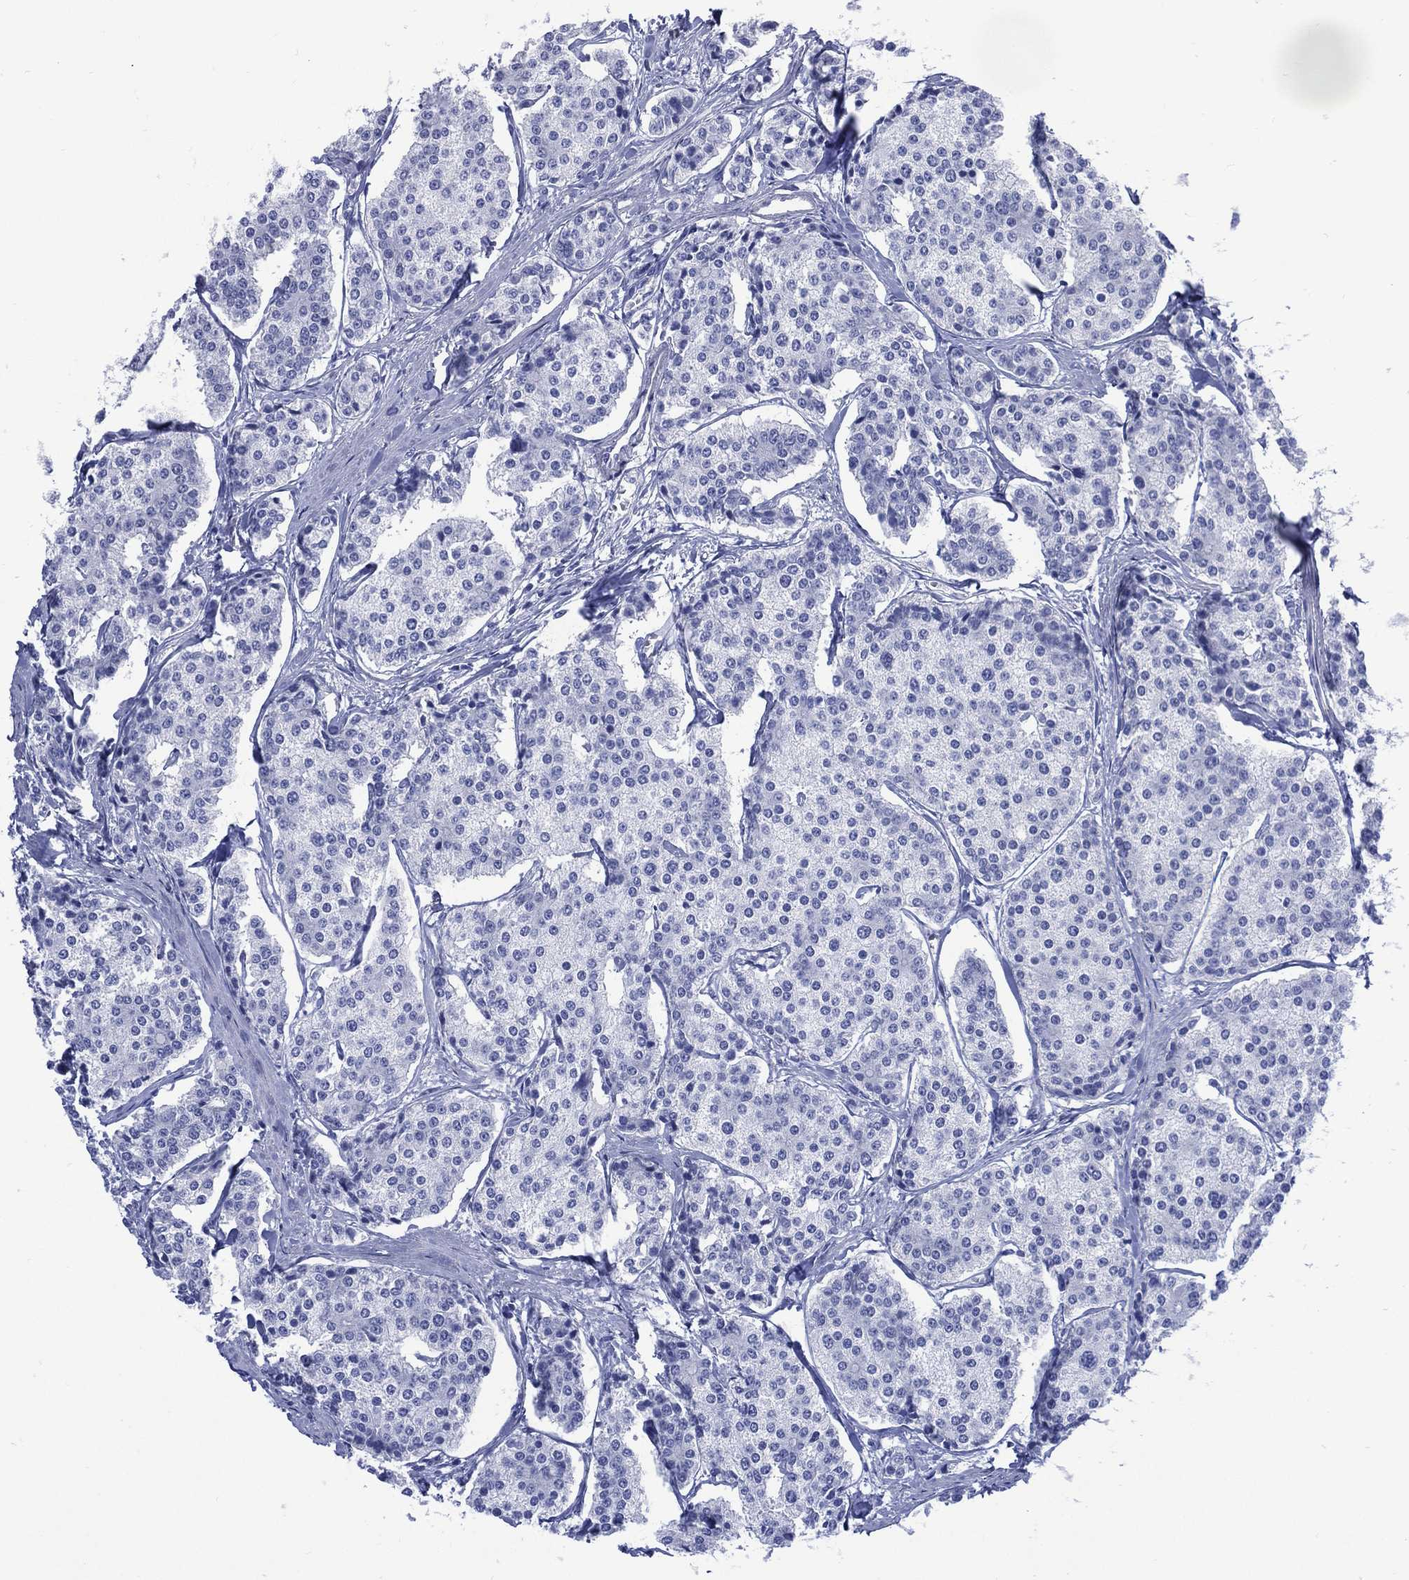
{"staining": {"intensity": "negative", "quantity": "none", "location": "none"}, "tissue": "carcinoid", "cell_type": "Tumor cells", "image_type": "cancer", "snomed": [{"axis": "morphology", "description": "Carcinoid, malignant, NOS"}, {"axis": "topography", "description": "Small intestine"}], "caption": "There is no significant staining in tumor cells of malignant carcinoid.", "gene": "SHCBP1L", "patient": {"sex": "female", "age": 65}}